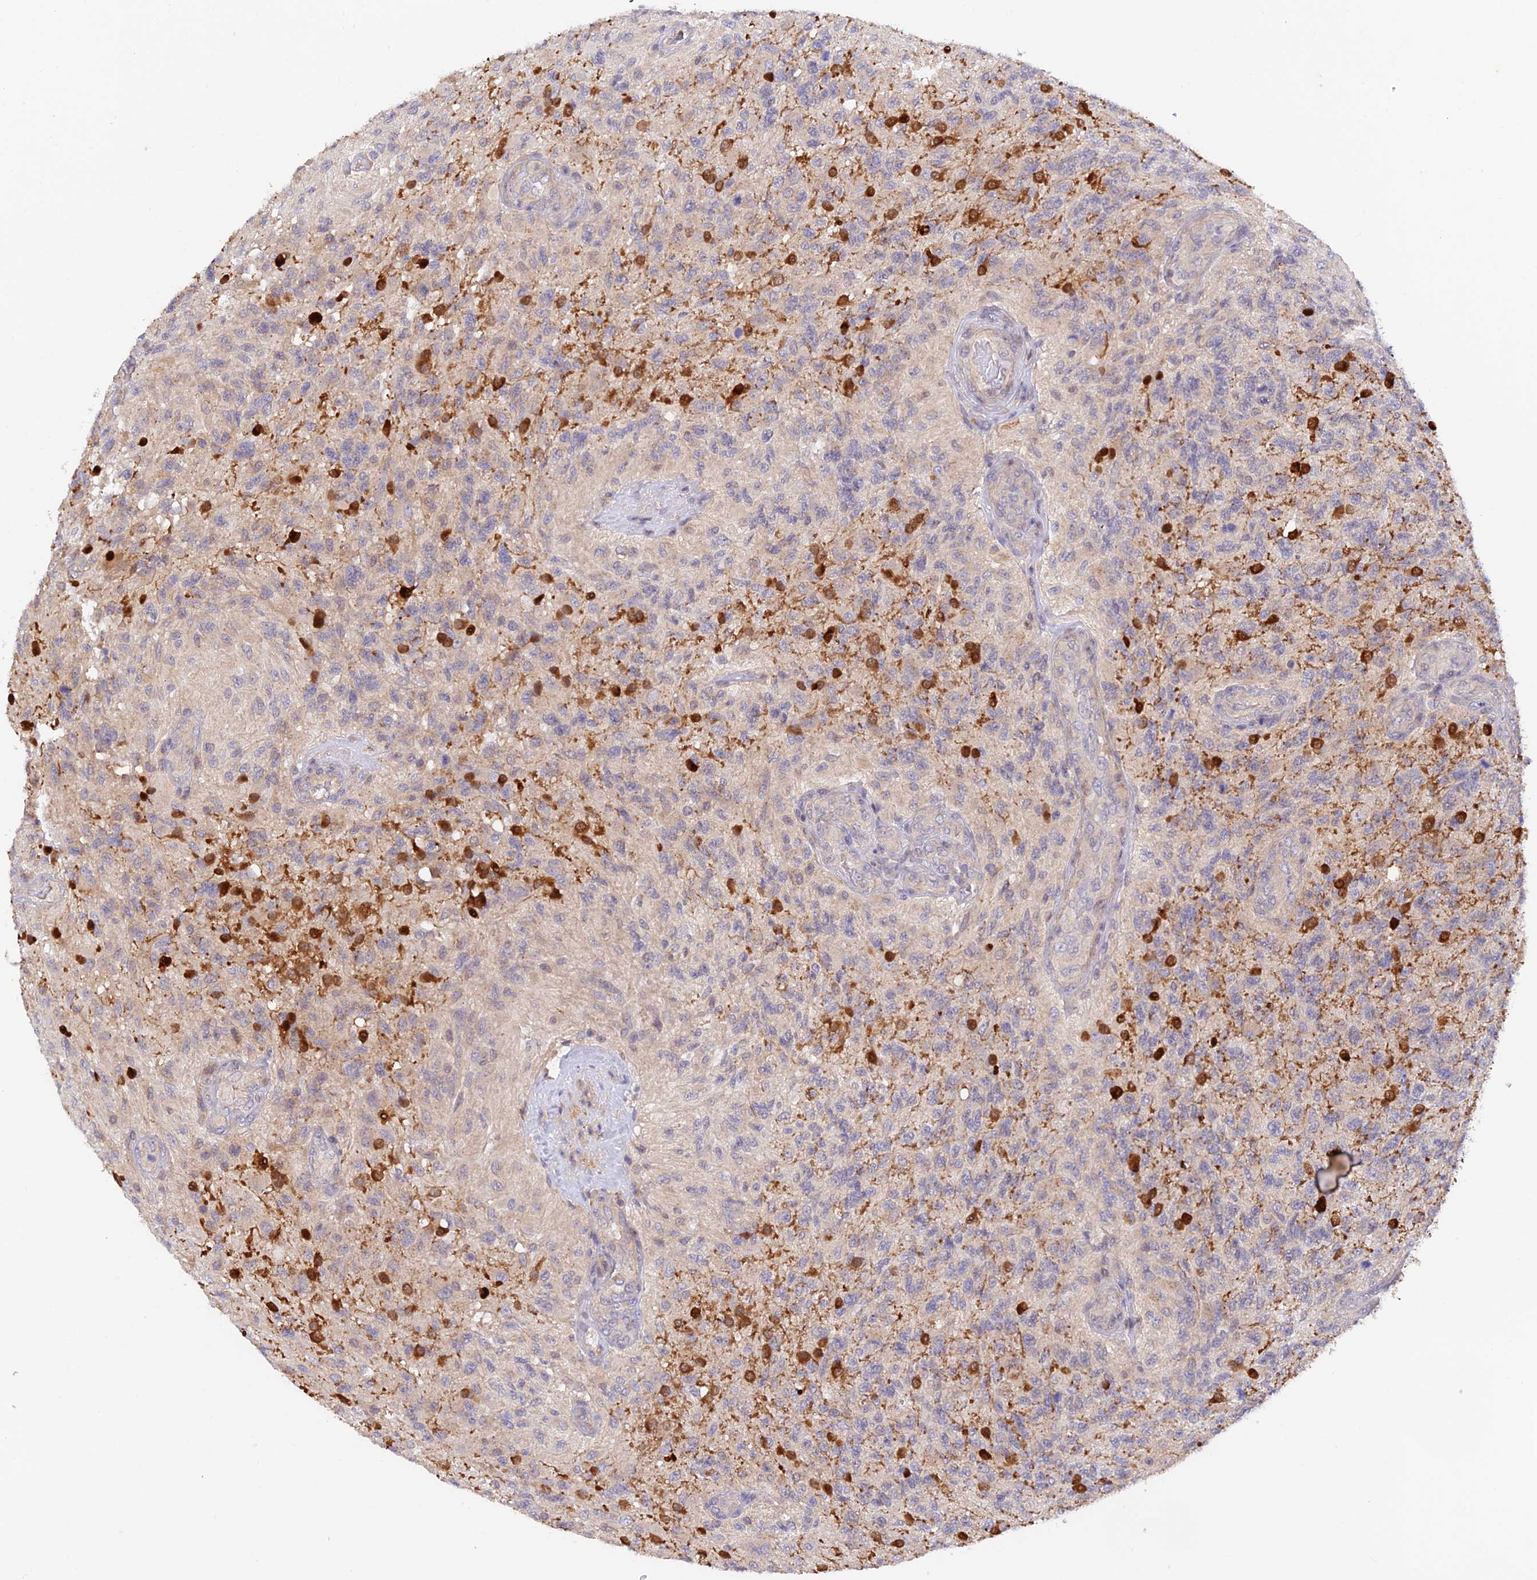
{"staining": {"intensity": "negative", "quantity": "none", "location": "none"}, "tissue": "glioma", "cell_type": "Tumor cells", "image_type": "cancer", "snomed": [{"axis": "morphology", "description": "Glioma, malignant, High grade"}, {"axis": "topography", "description": "Brain"}], "caption": "Immunohistochemical staining of human high-grade glioma (malignant) shows no significant expression in tumor cells.", "gene": "CWH43", "patient": {"sex": "male", "age": 56}}